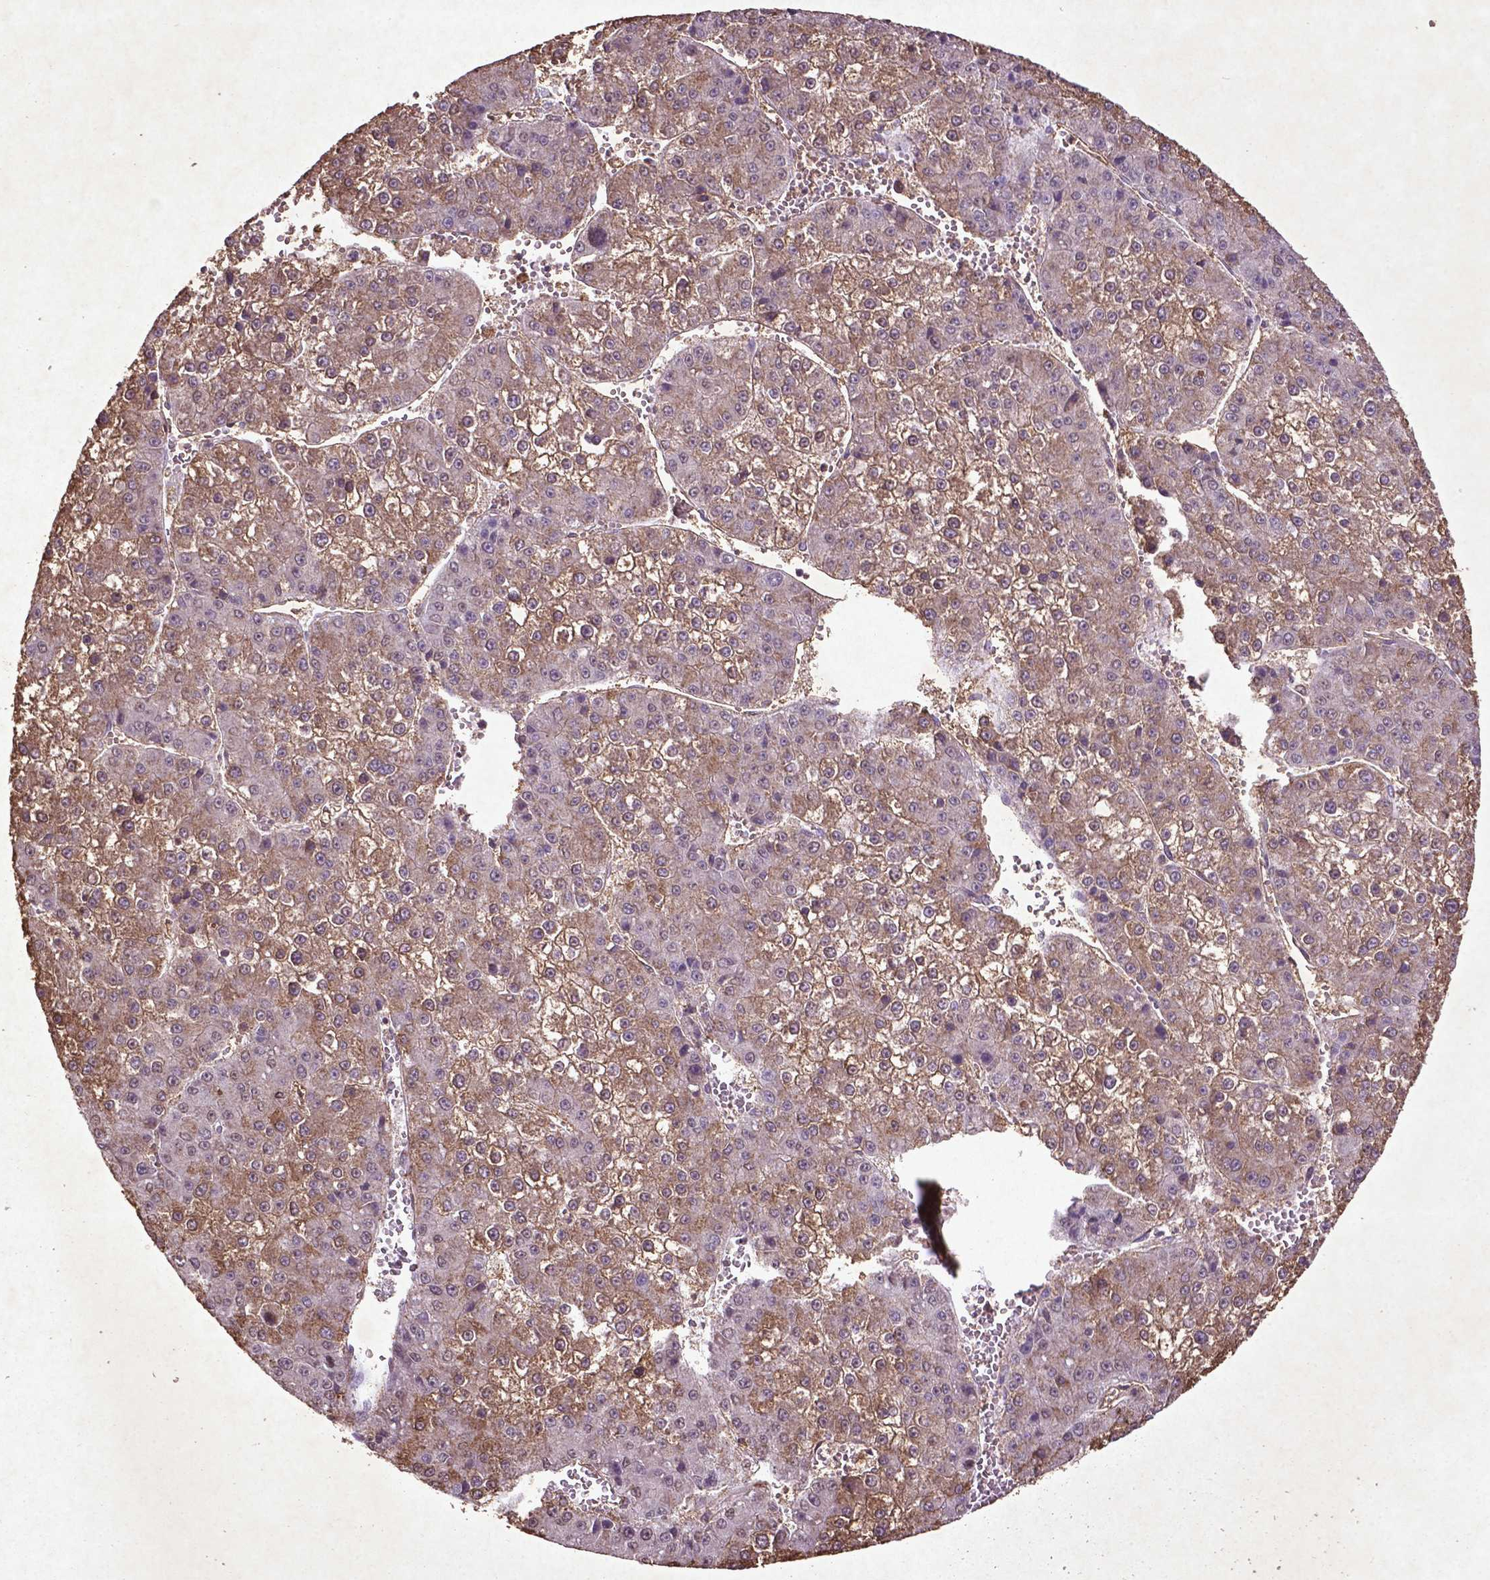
{"staining": {"intensity": "moderate", "quantity": "25%-75%", "location": "cytoplasmic/membranous"}, "tissue": "liver cancer", "cell_type": "Tumor cells", "image_type": "cancer", "snomed": [{"axis": "morphology", "description": "Carcinoma, Hepatocellular, NOS"}, {"axis": "topography", "description": "Liver"}], "caption": "Liver cancer (hepatocellular carcinoma) stained for a protein (brown) displays moderate cytoplasmic/membranous positive positivity in about 25%-75% of tumor cells.", "gene": "MTOR", "patient": {"sex": "female", "age": 73}}